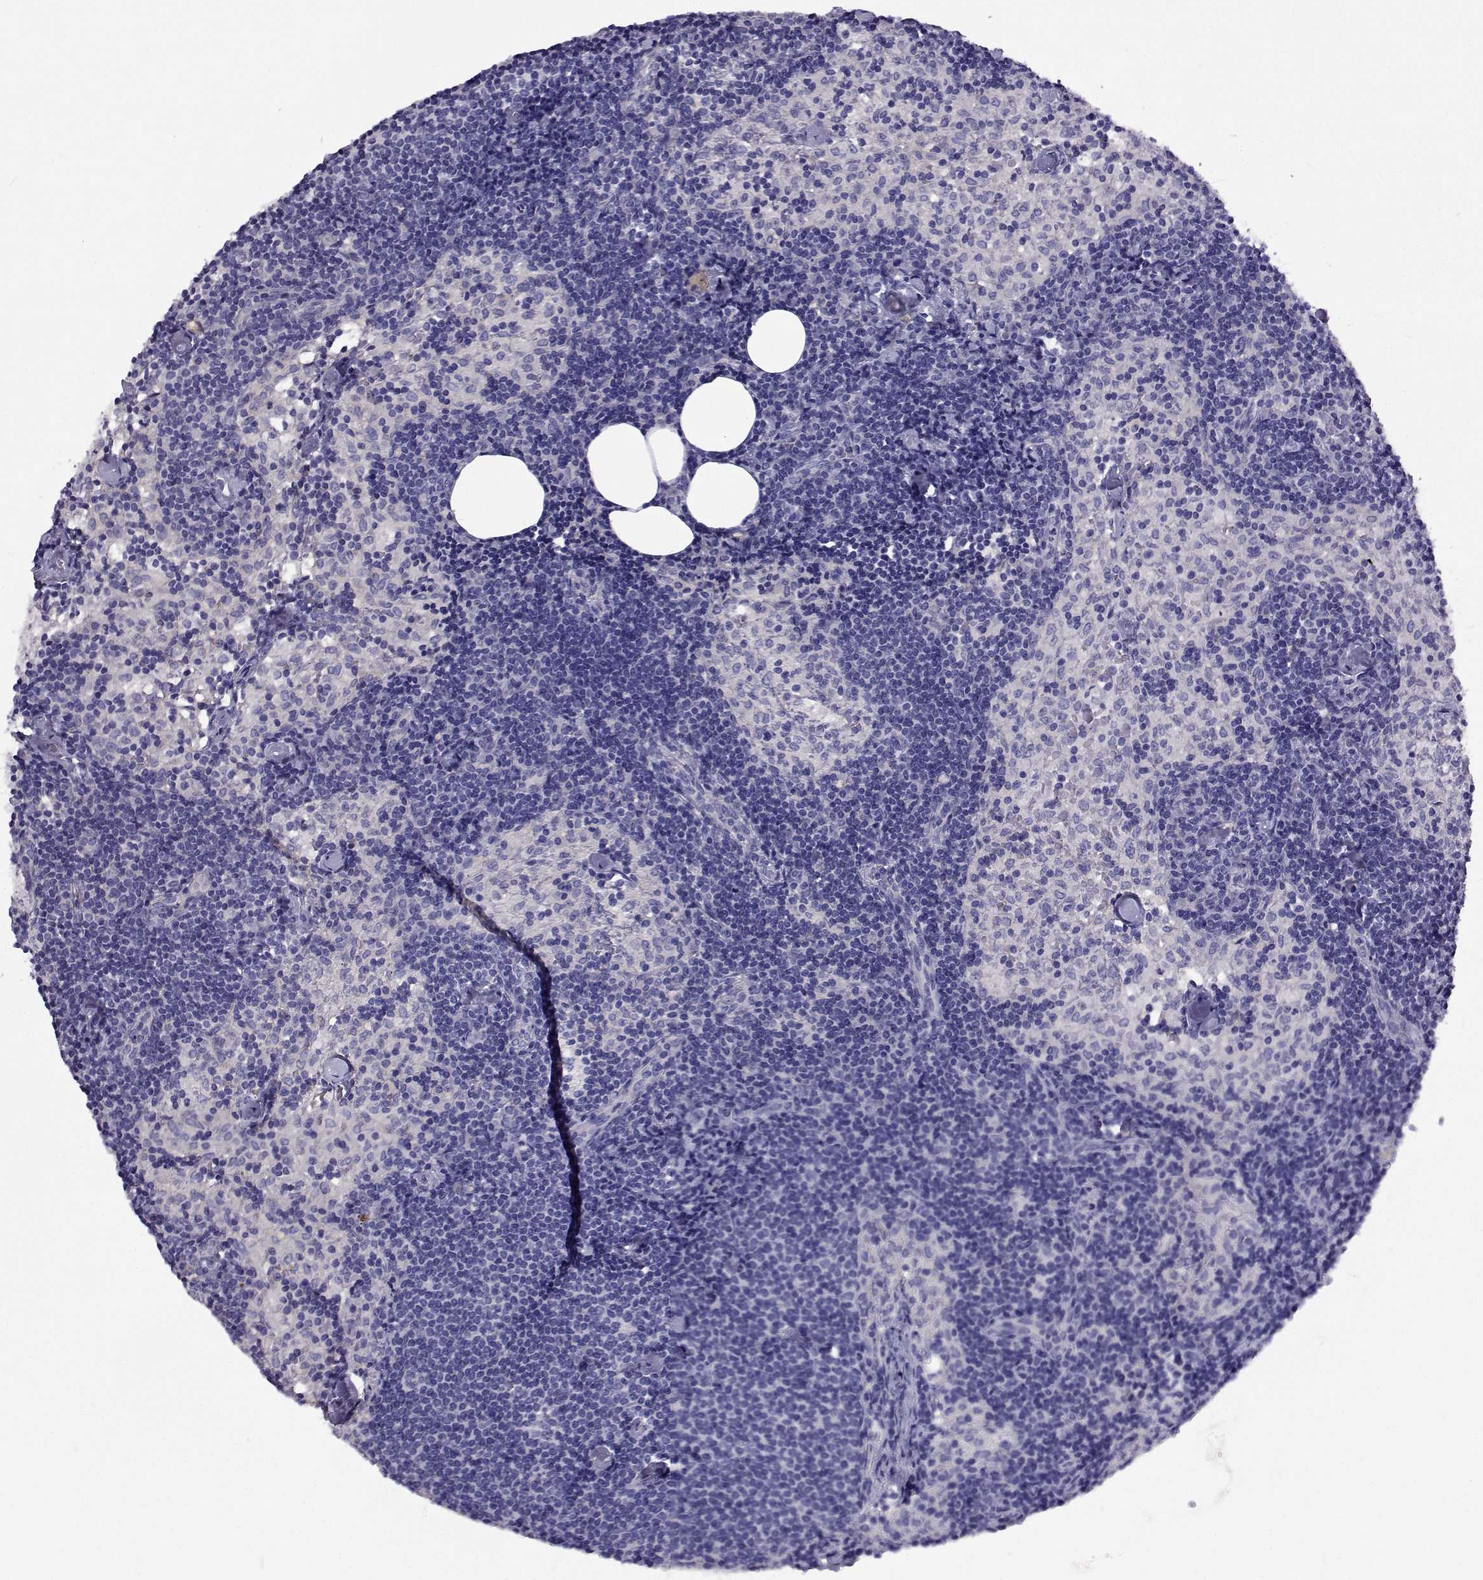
{"staining": {"intensity": "negative", "quantity": "none", "location": "none"}, "tissue": "lymph node", "cell_type": "Germinal center cells", "image_type": "normal", "snomed": [{"axis": "morphology", "description": "Normal tissue, NOS"}, {"axis": "topography", "description": "Lymph node"}], "caption": "Immunohistochemistry of unremarkable human lymph node displays no positivity in germinal center cells. Nuclei are stained in blue.", "gene": "LHFPL7", "patient": {"sex": "female", "age": 69}}